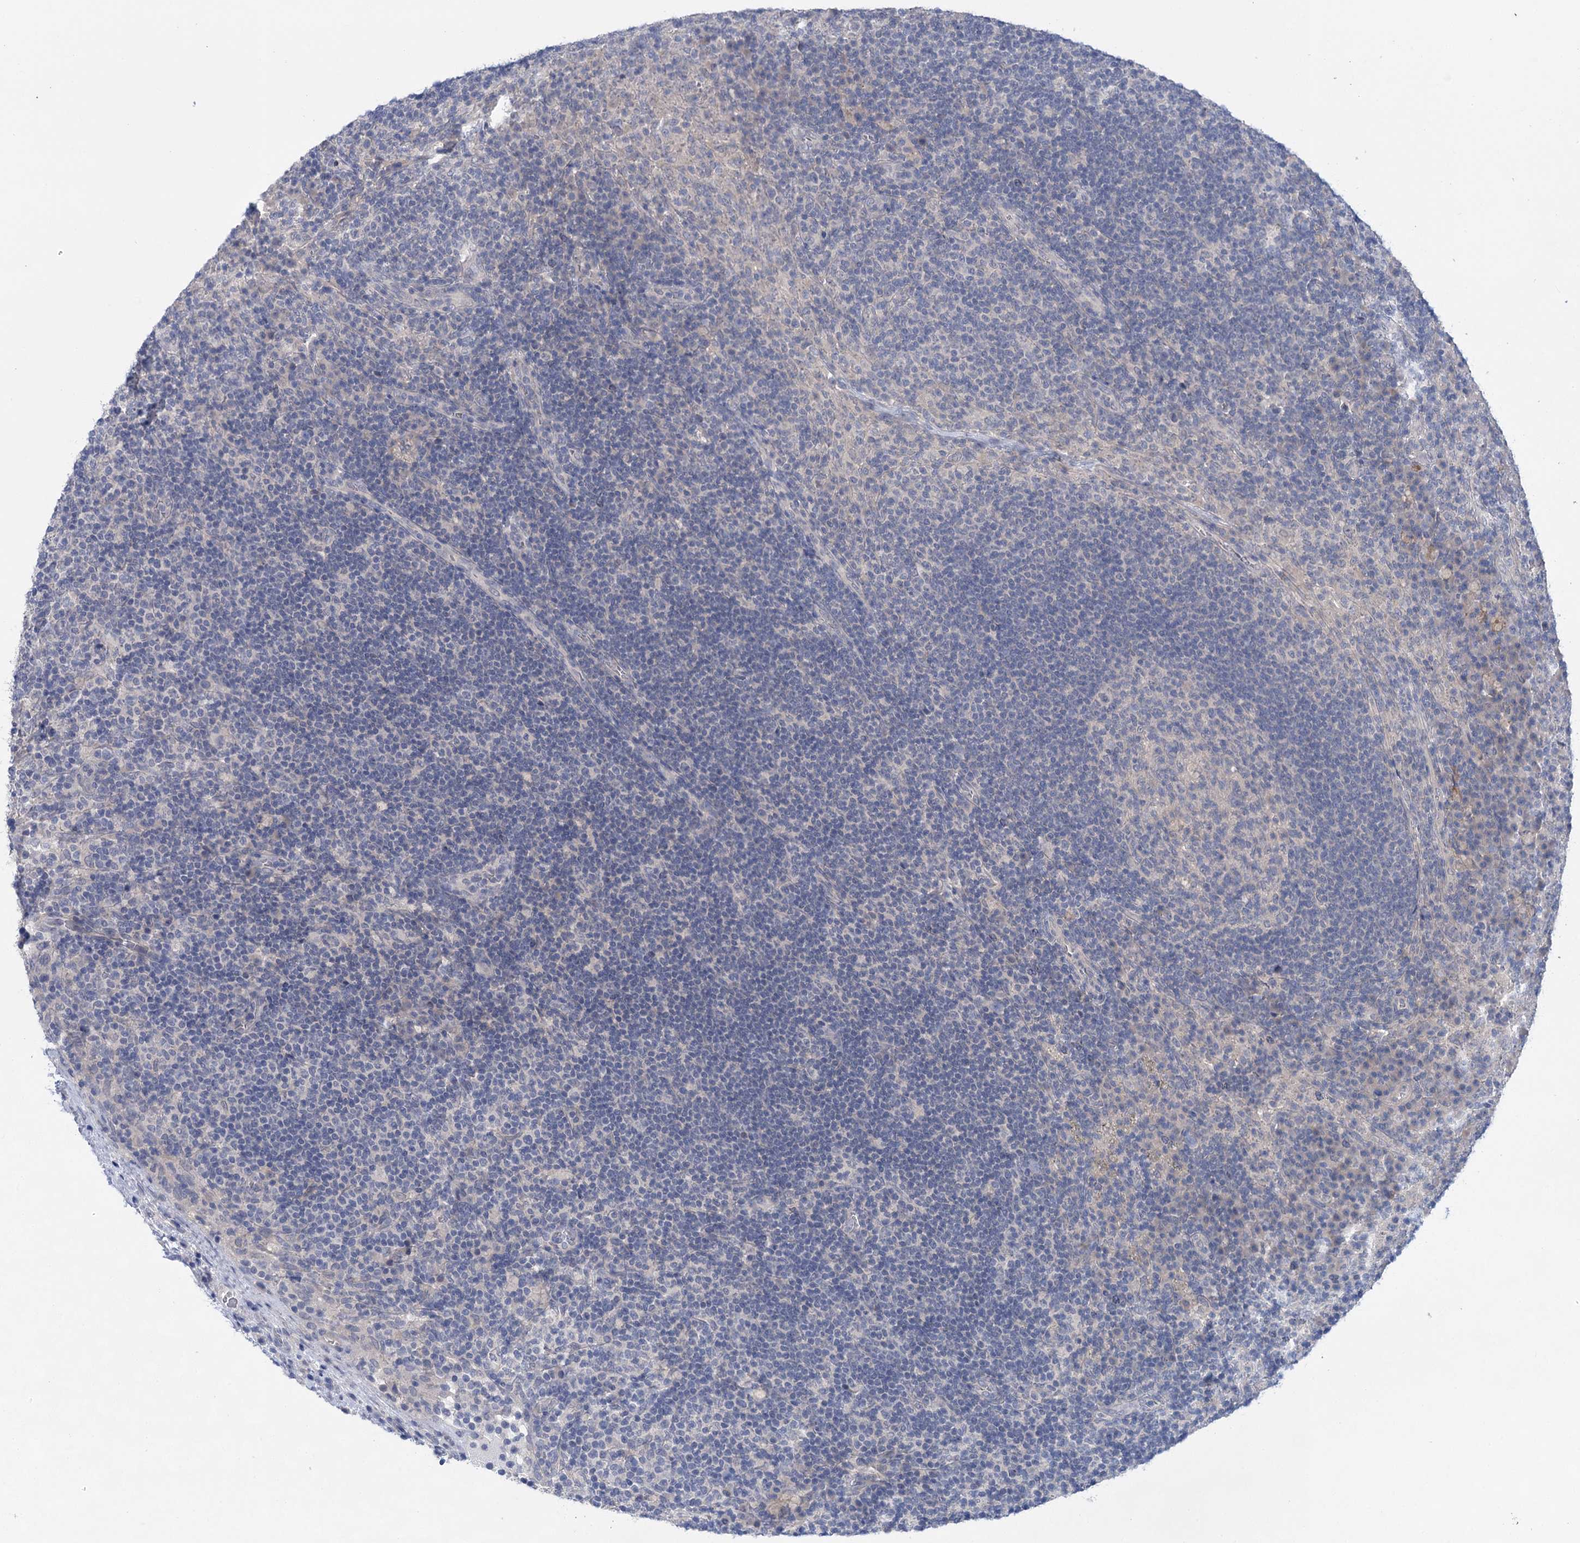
{"staining": {"intensity": "negative", "quantity": "none", "location": "none"}, "tissue": "lymph node", "cell_type": "Germinal center cells", "image_type": "normal", "snomed": [{"axis": "morphology", "description": "Normal tissue, NOS"}, {"axis": "topography", "description": "Lymph node"}], "caption": "Histopathology image shows no protein positivity in germinal center cells of unremarkable lymph node.", "gene": "LALBA", "patient": {"sex": "female", "age": 70}}